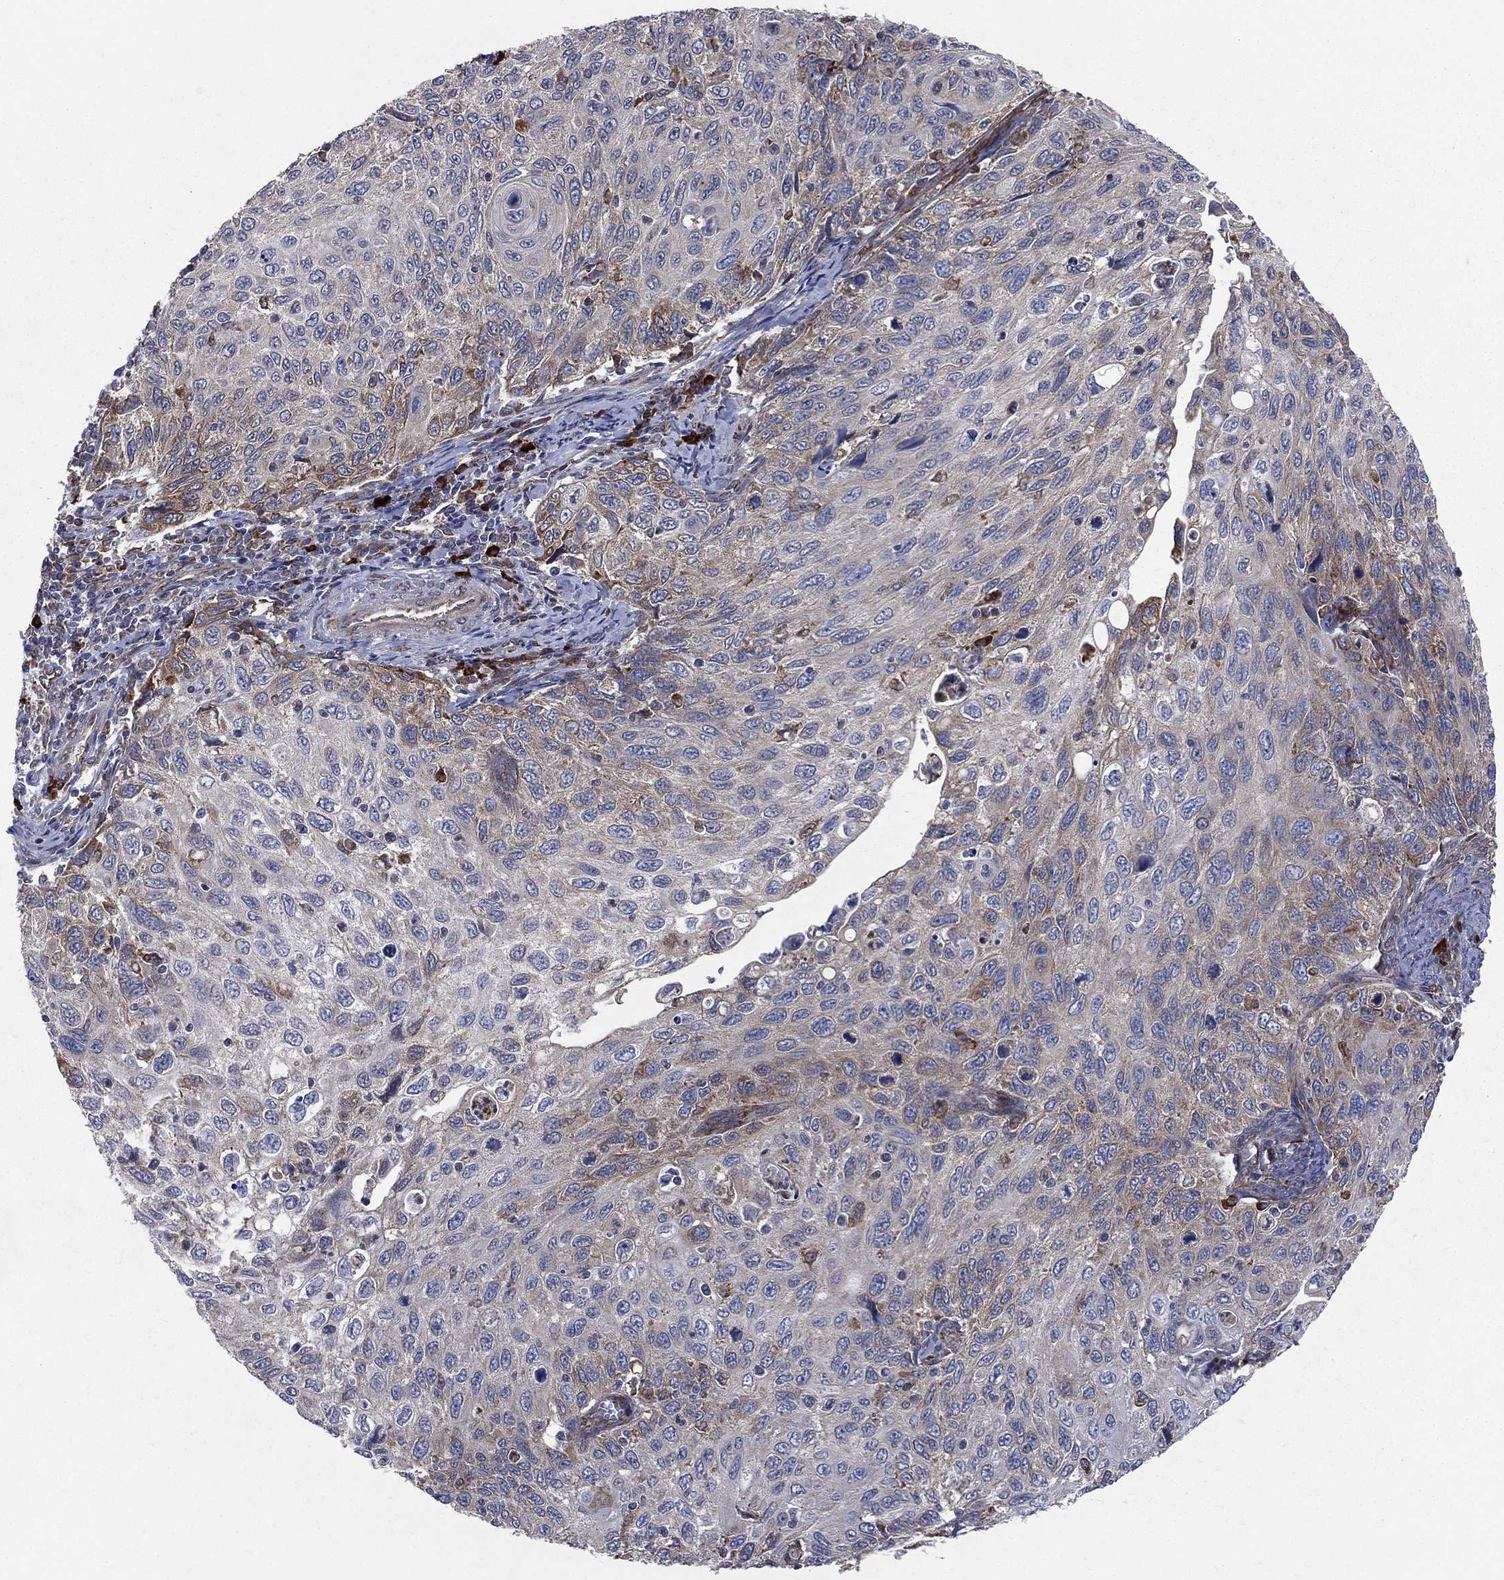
{"staining": {"intensity": "moderate", "quantity": "<25%", "location": "cytoplasmic/membranous"}, "tissue": "cervical cancer", "cell_type": "Tumor cells", "image_type": "cancer", "snomed": [{"axis": "morphology", "description": "Squamous cell carcinoma, NOS"}, {"axis": "topography", "description": "Cervix"}], "caption": "This is a histology image of immunohistochemistry (IHC) staining of cervical cancer (squamous cell carcinoma), which shows moderate staining in the cytoplasmic/membranous of tumor cells.", "gene": "CCDC159", "patient": {"sex": "female", "age": 70}}